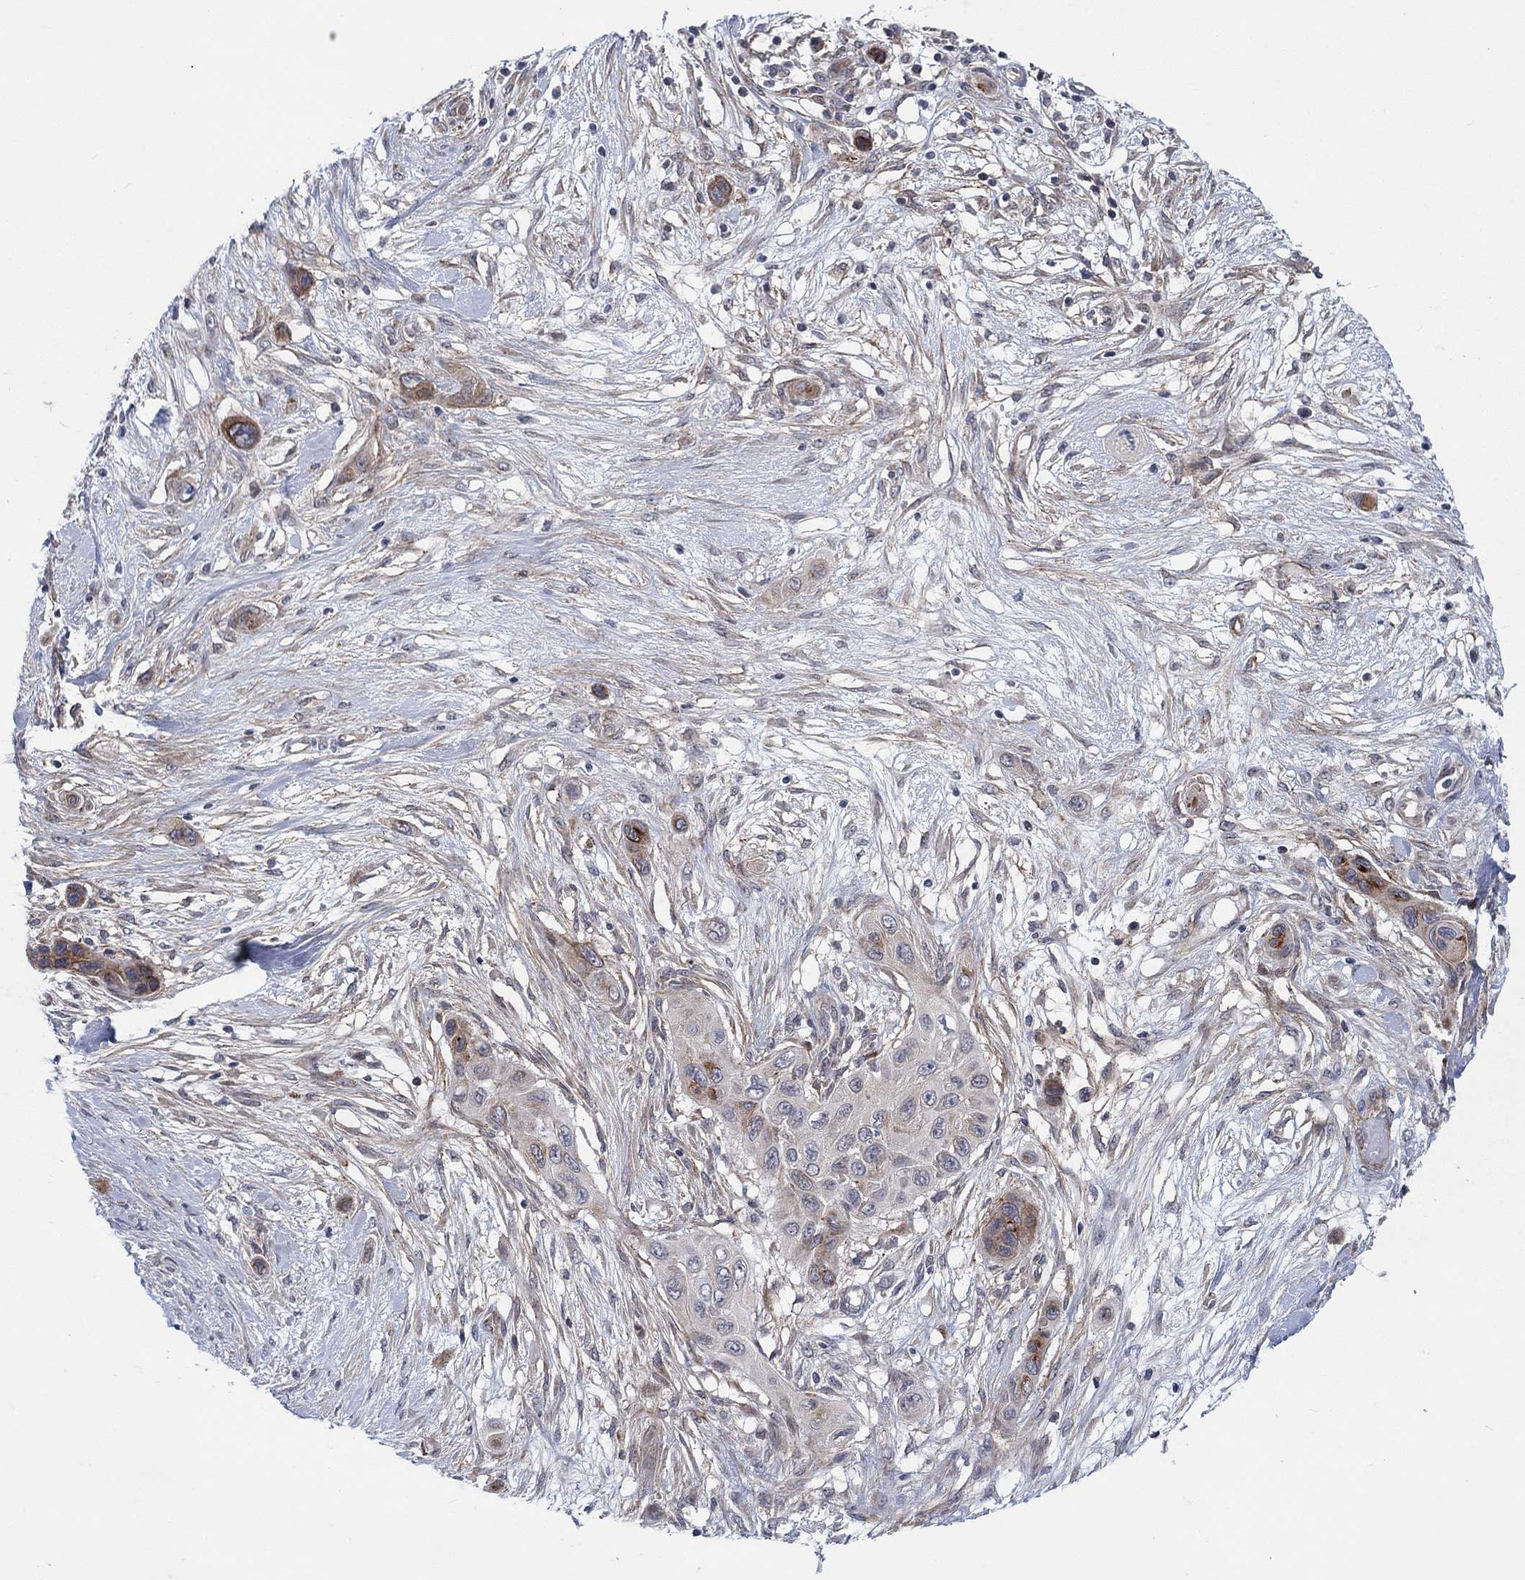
{"staining": {"intensity": "weak", "quantity": "25%-75%", "location": "cytoplasmic/membranous"}, "tissue": "skin cancer", "cell_type": "Tumor cells", "image_type": "cancer", "snomed": [{"axis": "morphology", "description": "Squamous cell carcinoma, NOS"}, {"axis": "topography", "description": "Skin"}], "caption": "Tumor cells show low levels of weak cytoplasmic/membranous staining in approximately 25%-75% of cells in skin cancer. The protein of interest is stained brown, and the nuclei are stained in blue (DAB (3,3'-diaminobenzidine) IHC with brightfield microscopy, high magnification).", "gene": "SLC35F2", "patient": {"sex": "male", "age": 79}}